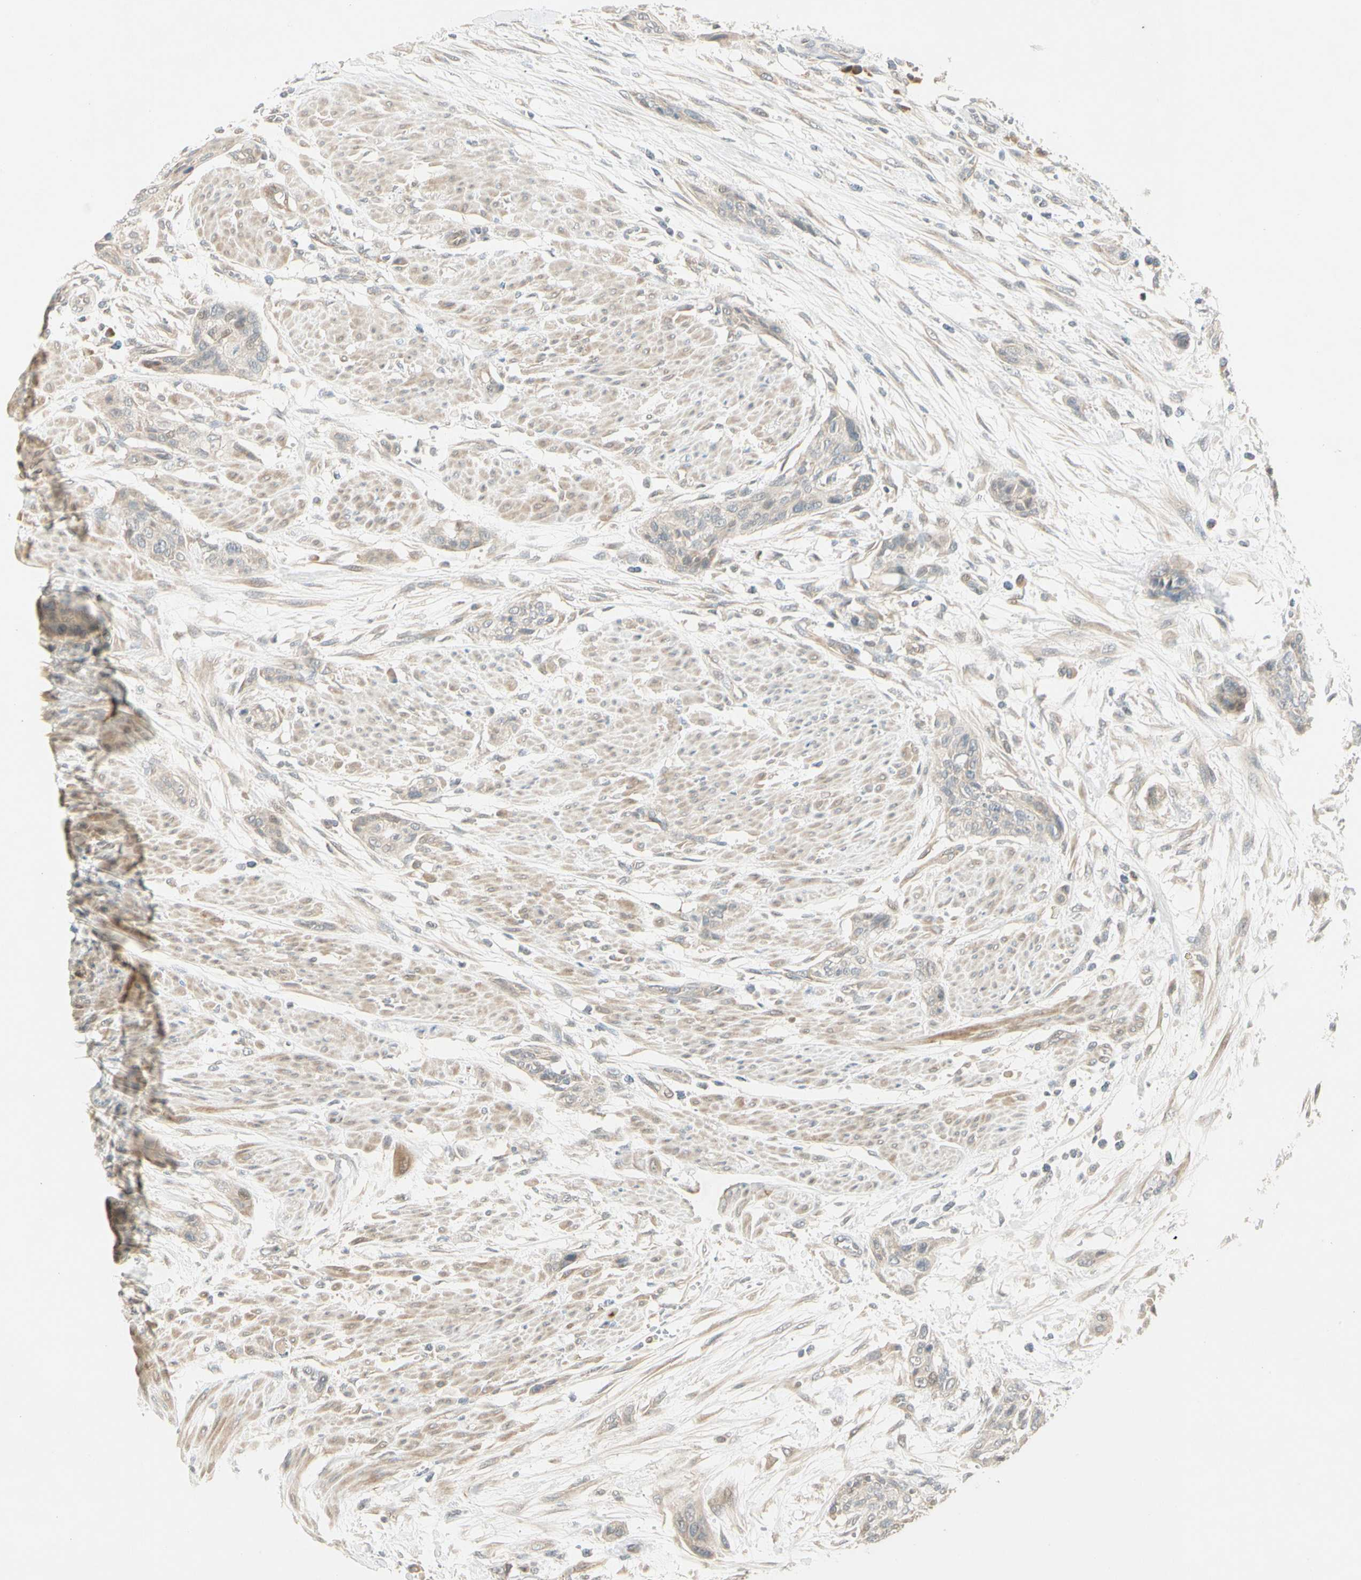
{"staining": {"intensity": "negative", "quantity": "none", "location": "none"}, "tissue": "urothelial cancer", "cell_type": "Tumor cells", "image_type": "cancer", "snomed": [{"axis": "morphology", "description": "Urothelial carcinoma, High grade"}, {"axis": "topography", "description": "Urinary bladder"}], "caption": "A micrograph of human high-grade urothelial carcinoma is negative for staining in tumor cells.", "gene": "PCDHB15", "patient": {"sex": "male", "age": 35}}